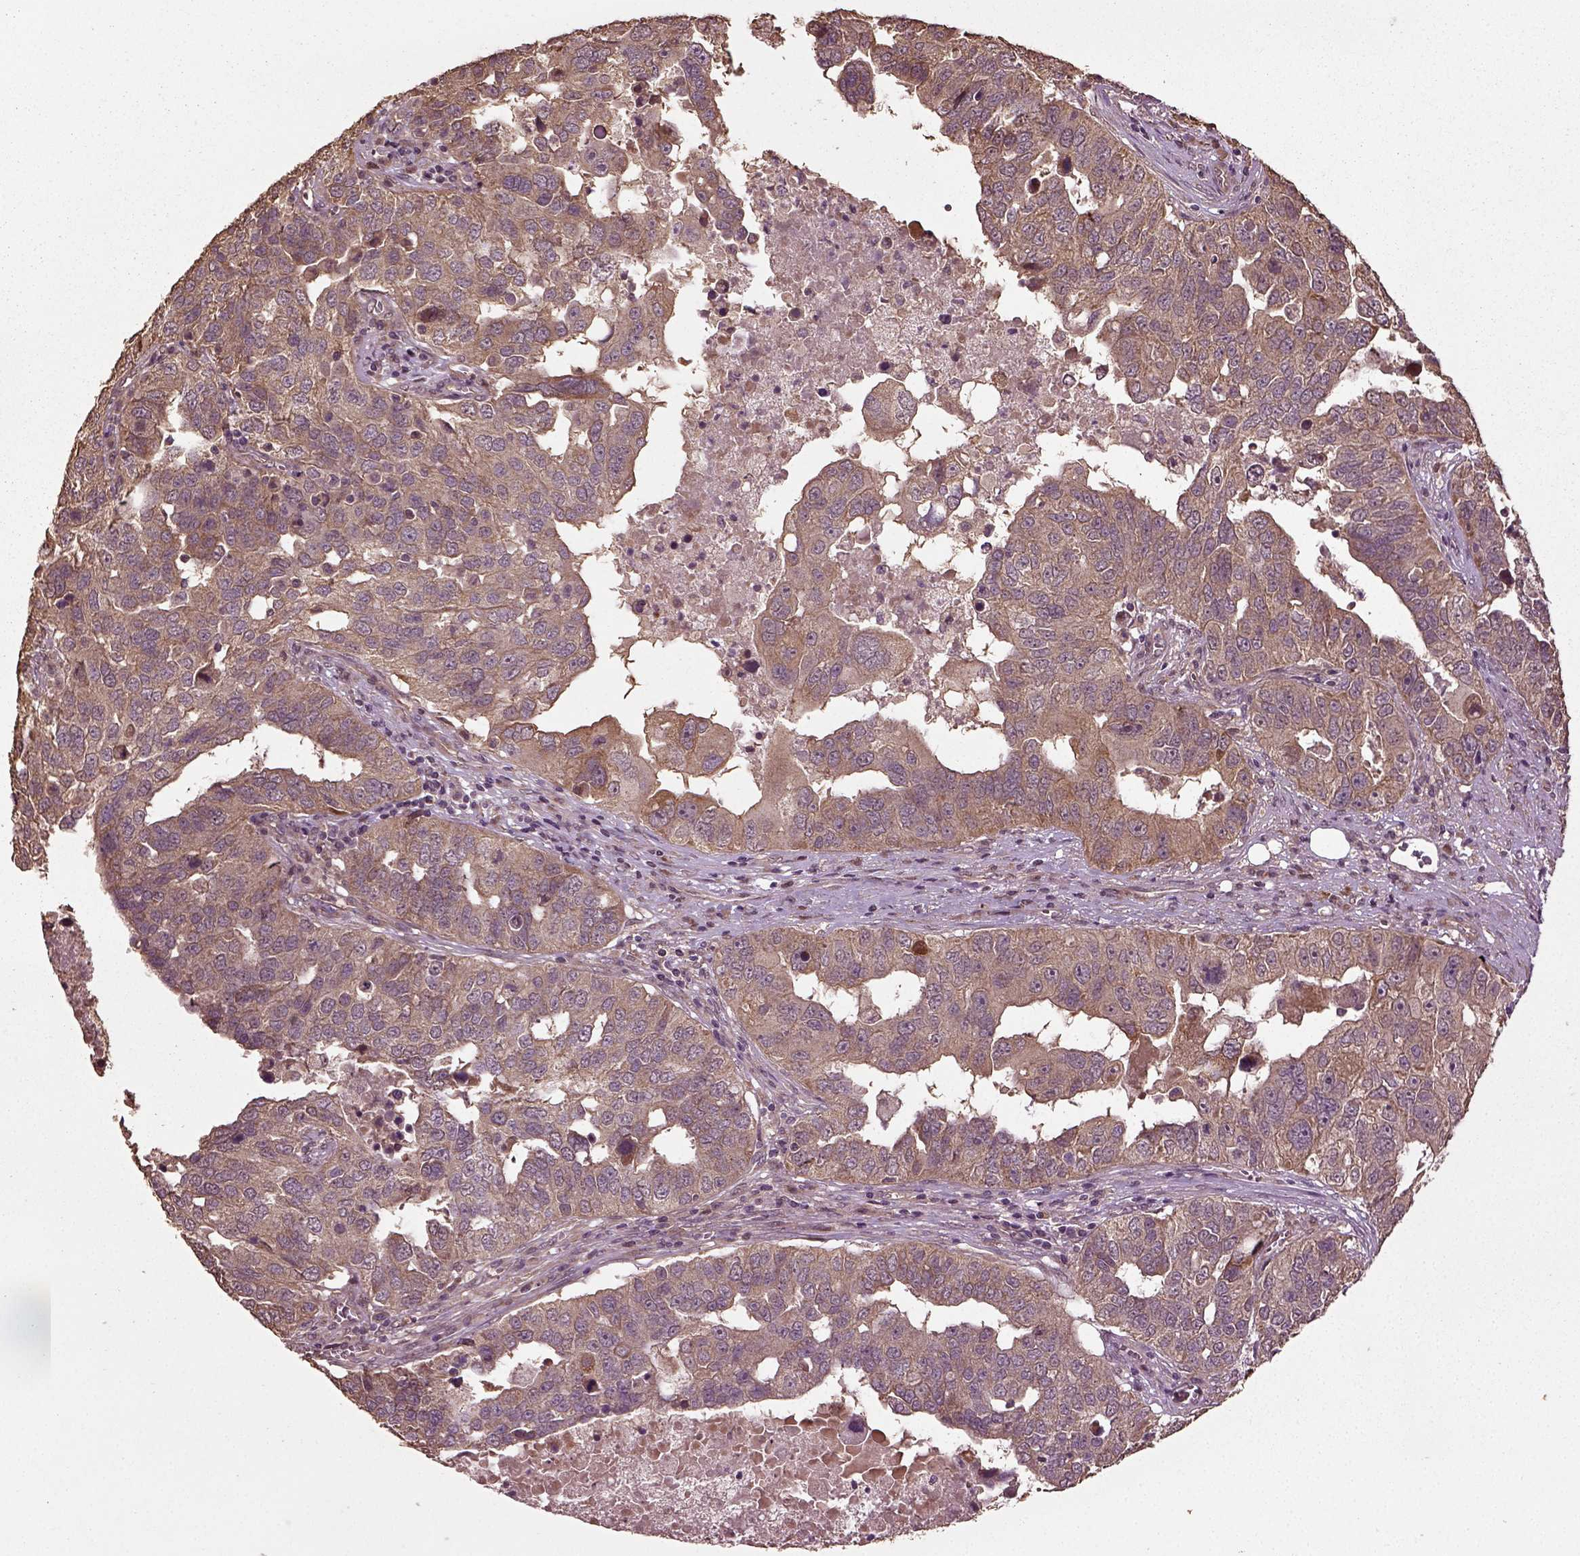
{"staining": {"intensity": "moderate", "quantity": "<25%", "location": "cytoplasmic/membranous"}, "tissue": "ovarian cancer", "cell_type": "Tumor cells", "image_type": "cancer", "snomed": [{"axis": "morphology", "description": "Carcinoma, endometroid"}, {"axis": "topography", "description": "Soft tissue"}, {"axis": "topography", "description": "Ovary"}], "caption": "Immunohistochemical staining of endometroid carcinoma (ovarian) demonstrates moderate cytoplasmic/membranous protein expression in approximately <25% of tumor cells.", "gene": "ERV3-1", "patient": {"sex": "female", "age": 52}}